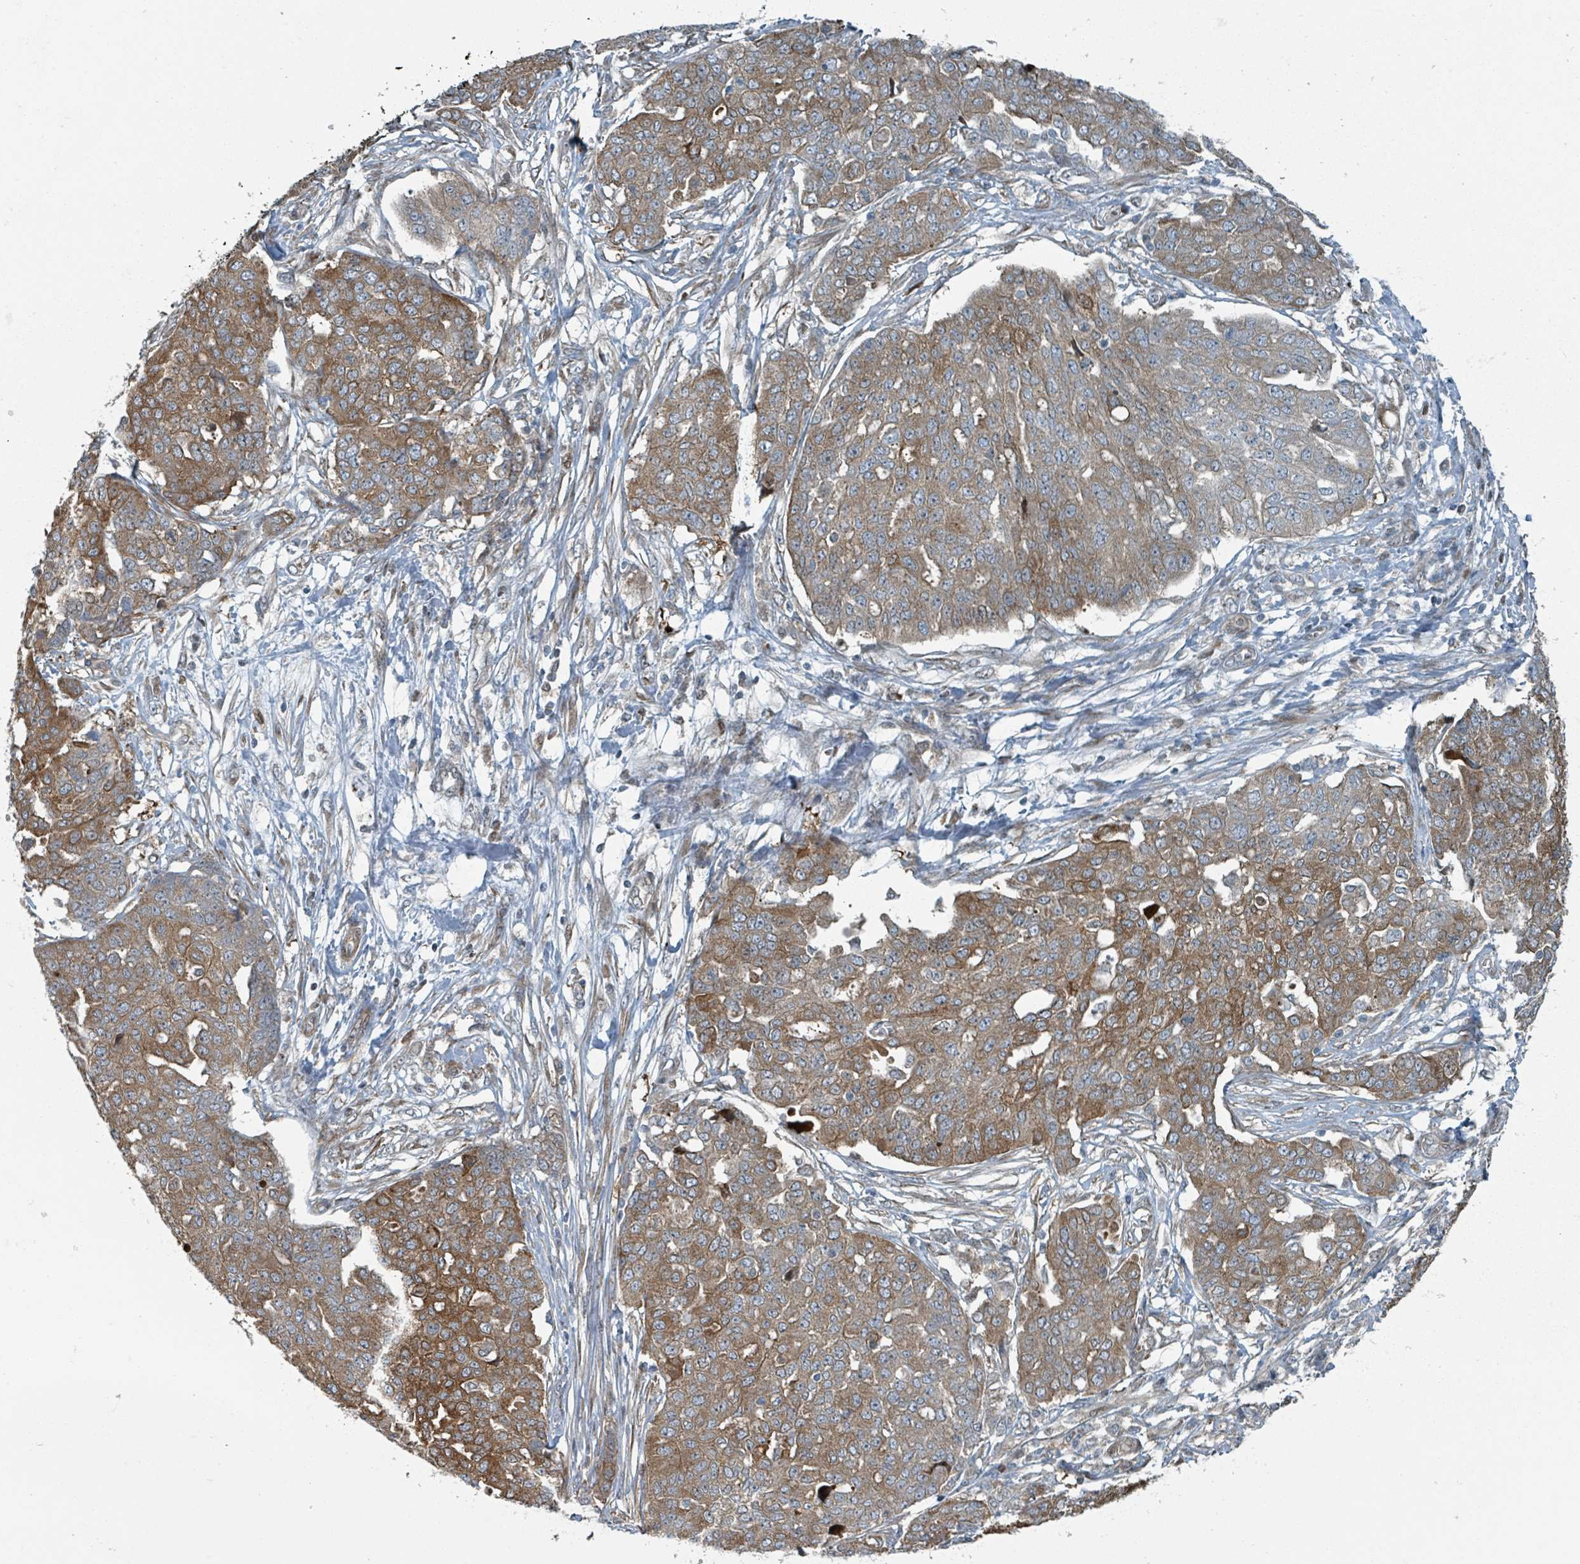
{"staining": {"intensity": "moderate", "quantity": ">75%", "location": "cytoplasmic/membranous"}, "tissue": "ovarian cancer", "cell_type": "Tumor cells", "image_type": "cancer", "snomed": [{"axis": "morphology", "description": "Cystadenocarcinoma, serous, NOS"}, {"axis": "topography", "description": "Soft tissue"}, {"axis": "topography", "description": "Ovary"}], "caption": "High-magnification brightfield microscopy of serous cystadenocarcinoma (ovarian) stained with DAB (brown) and counterstained with hematoxylin (blue). tumor cells exhibit moderate cytoplasmic/membranous positivity is seen in about>75% of cells. The staining is performed using DAB (3,3'-diaminobenzidine) brown chromogen to label protein expression. The nuclei are counter-stained blue using hematoxylin.", "gene": "RHPN2", "patient": {"sex": "female", "age": 57}}